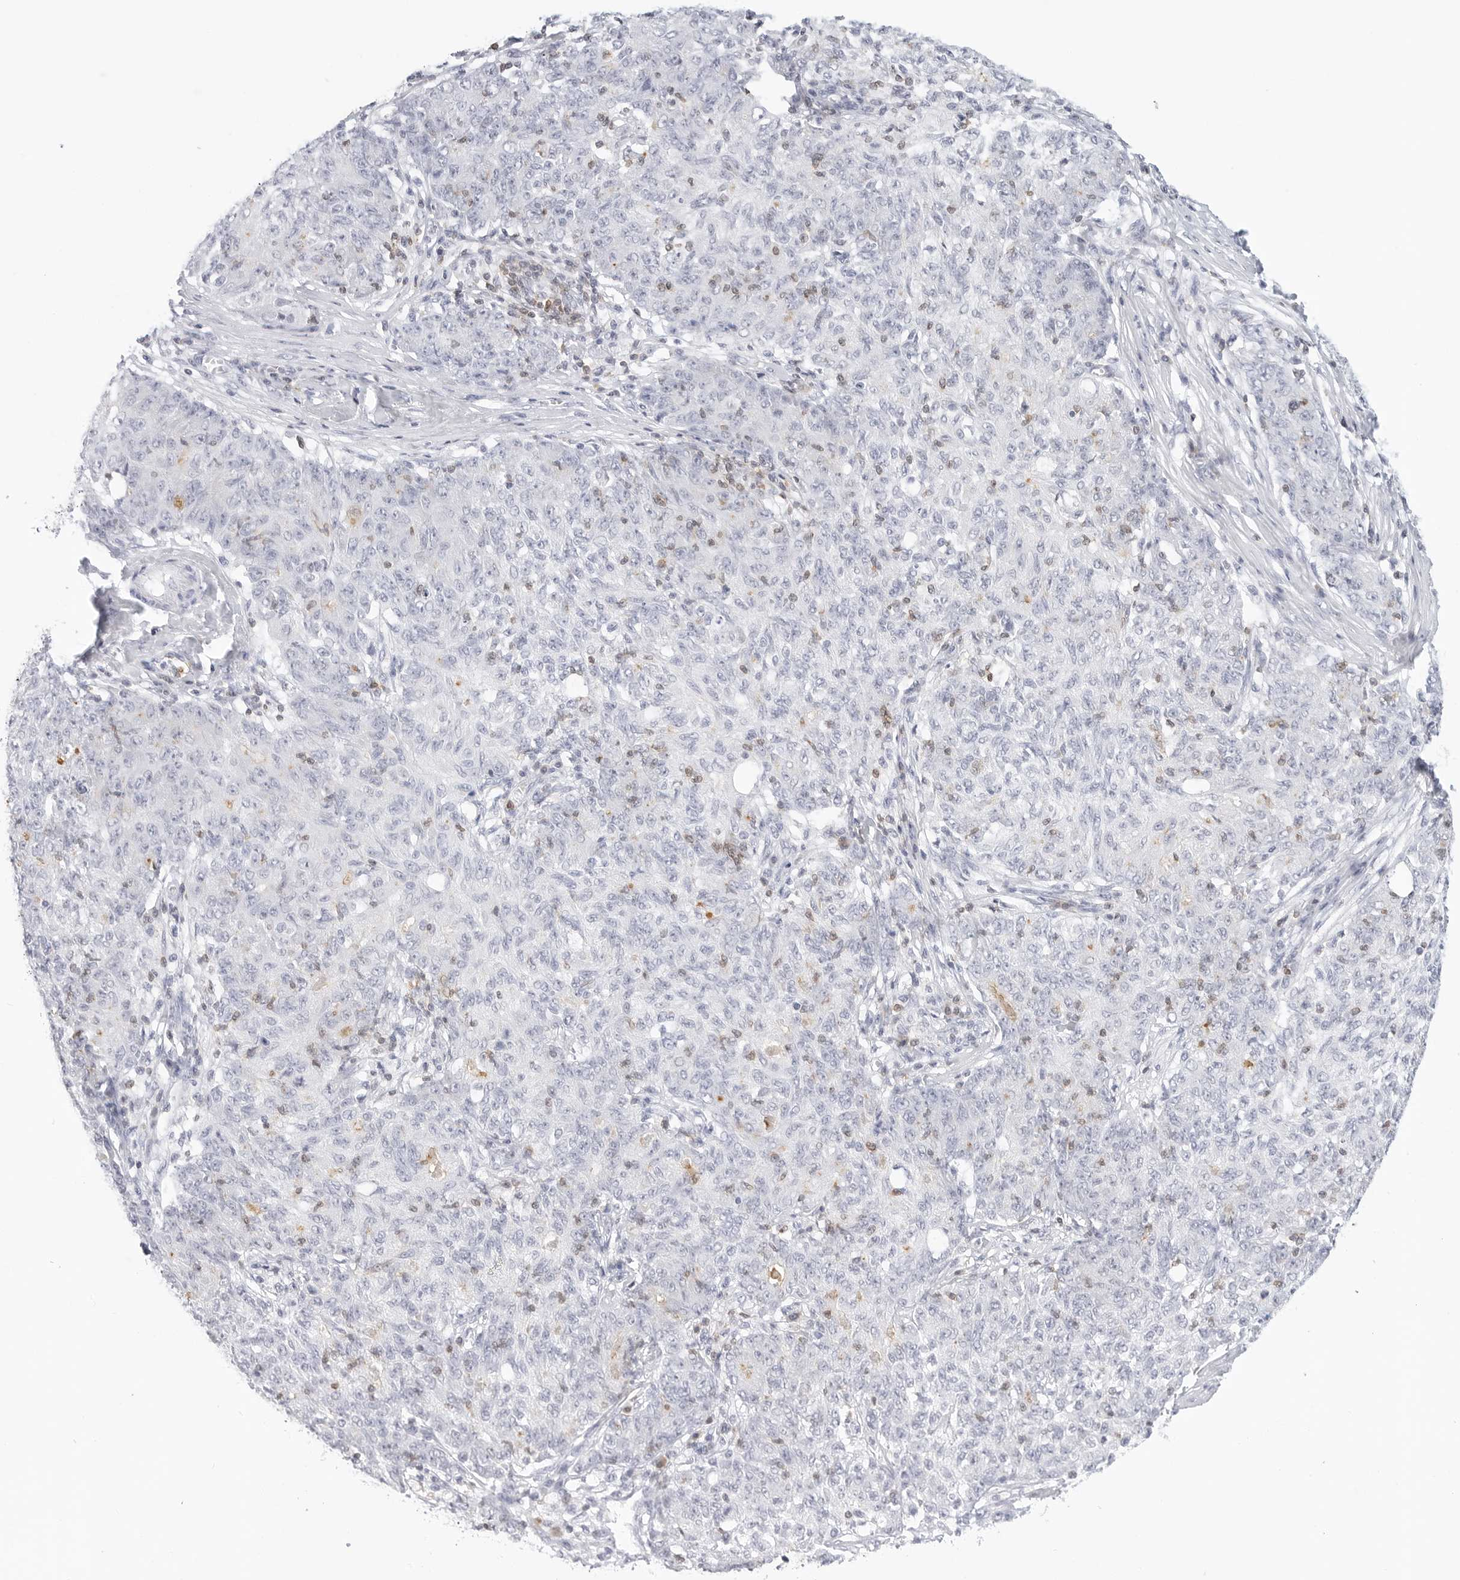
{"staining": {"intensity": "negative", "quantity": "none", "location": "none"}, "tissue": "ovarian cancer", "cell_type": "Tumor cells", "image_type": "cancer", "snomed": [{"axis": "morphology", "description": "Carcinoma, endometroid"}, {"axis": "topography", "description": "Ovary"}], "caption": "This is an immunohistochemistry micrograph of ovarian cancer. There is no staining in tumor cells.", "gene": "SLC9A3R1", "patient": {"sex": "female", "age": 42}}